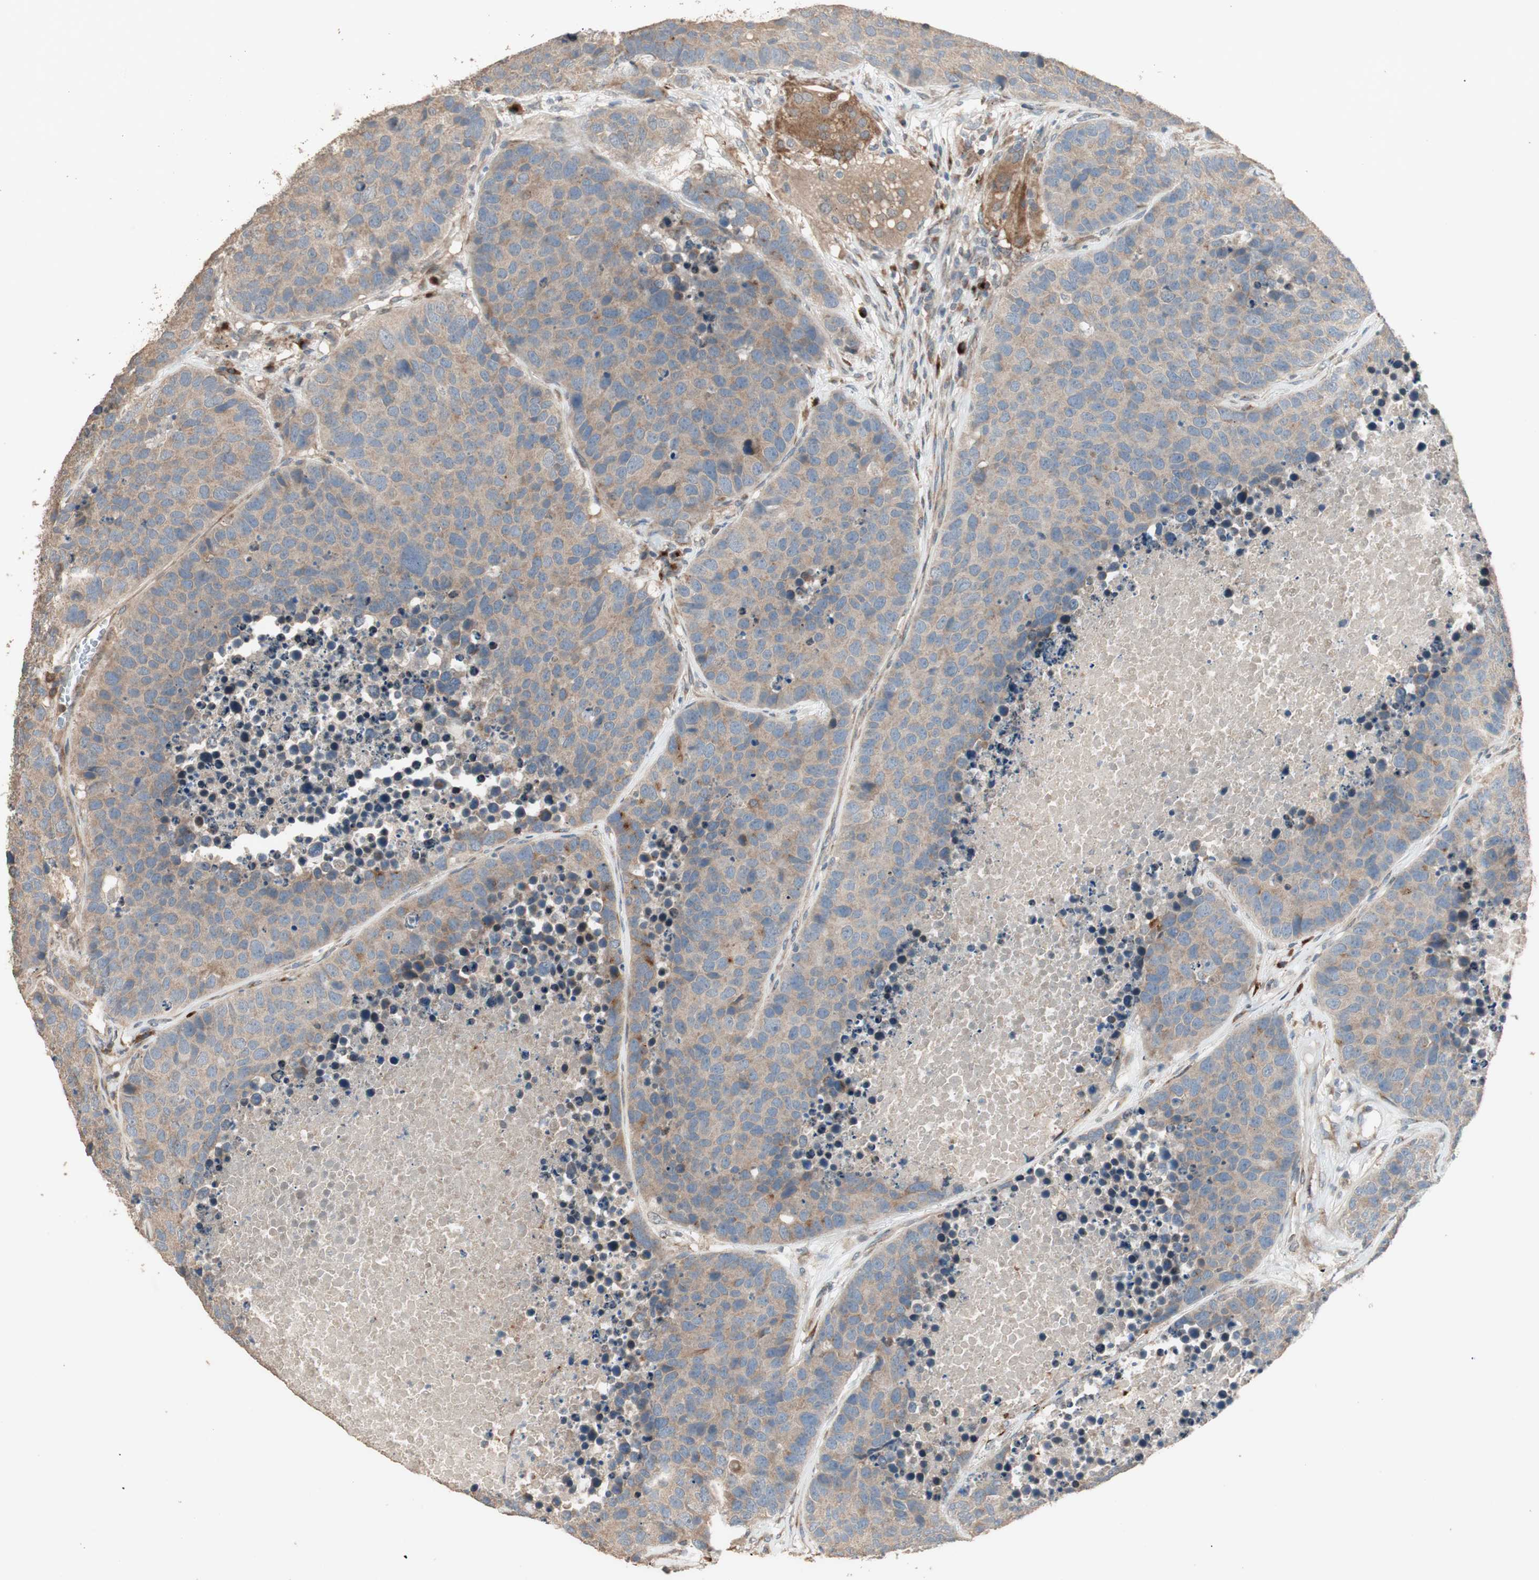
{"staining": {"intensity": "moderate", "quantity": ">75%", "location": "cytoplasmic/membranous"}, "tissue": "carcinoid", "cell_type": "Tumor cells", "image_type": "cancer", "snomed": [{"axis": "morphology", "description": "Carcinoid, malignant, NOS"}, {"axis": "topography", "description": "Lung"}], "caption": "A medium amount of moderate cytoplasmic/membranous staining is seen in approximately >75% of tumor cells in malignant carcinoid tissue.", "gene": "RARRES1", "patient": {"sex": "male", "age": 60}}